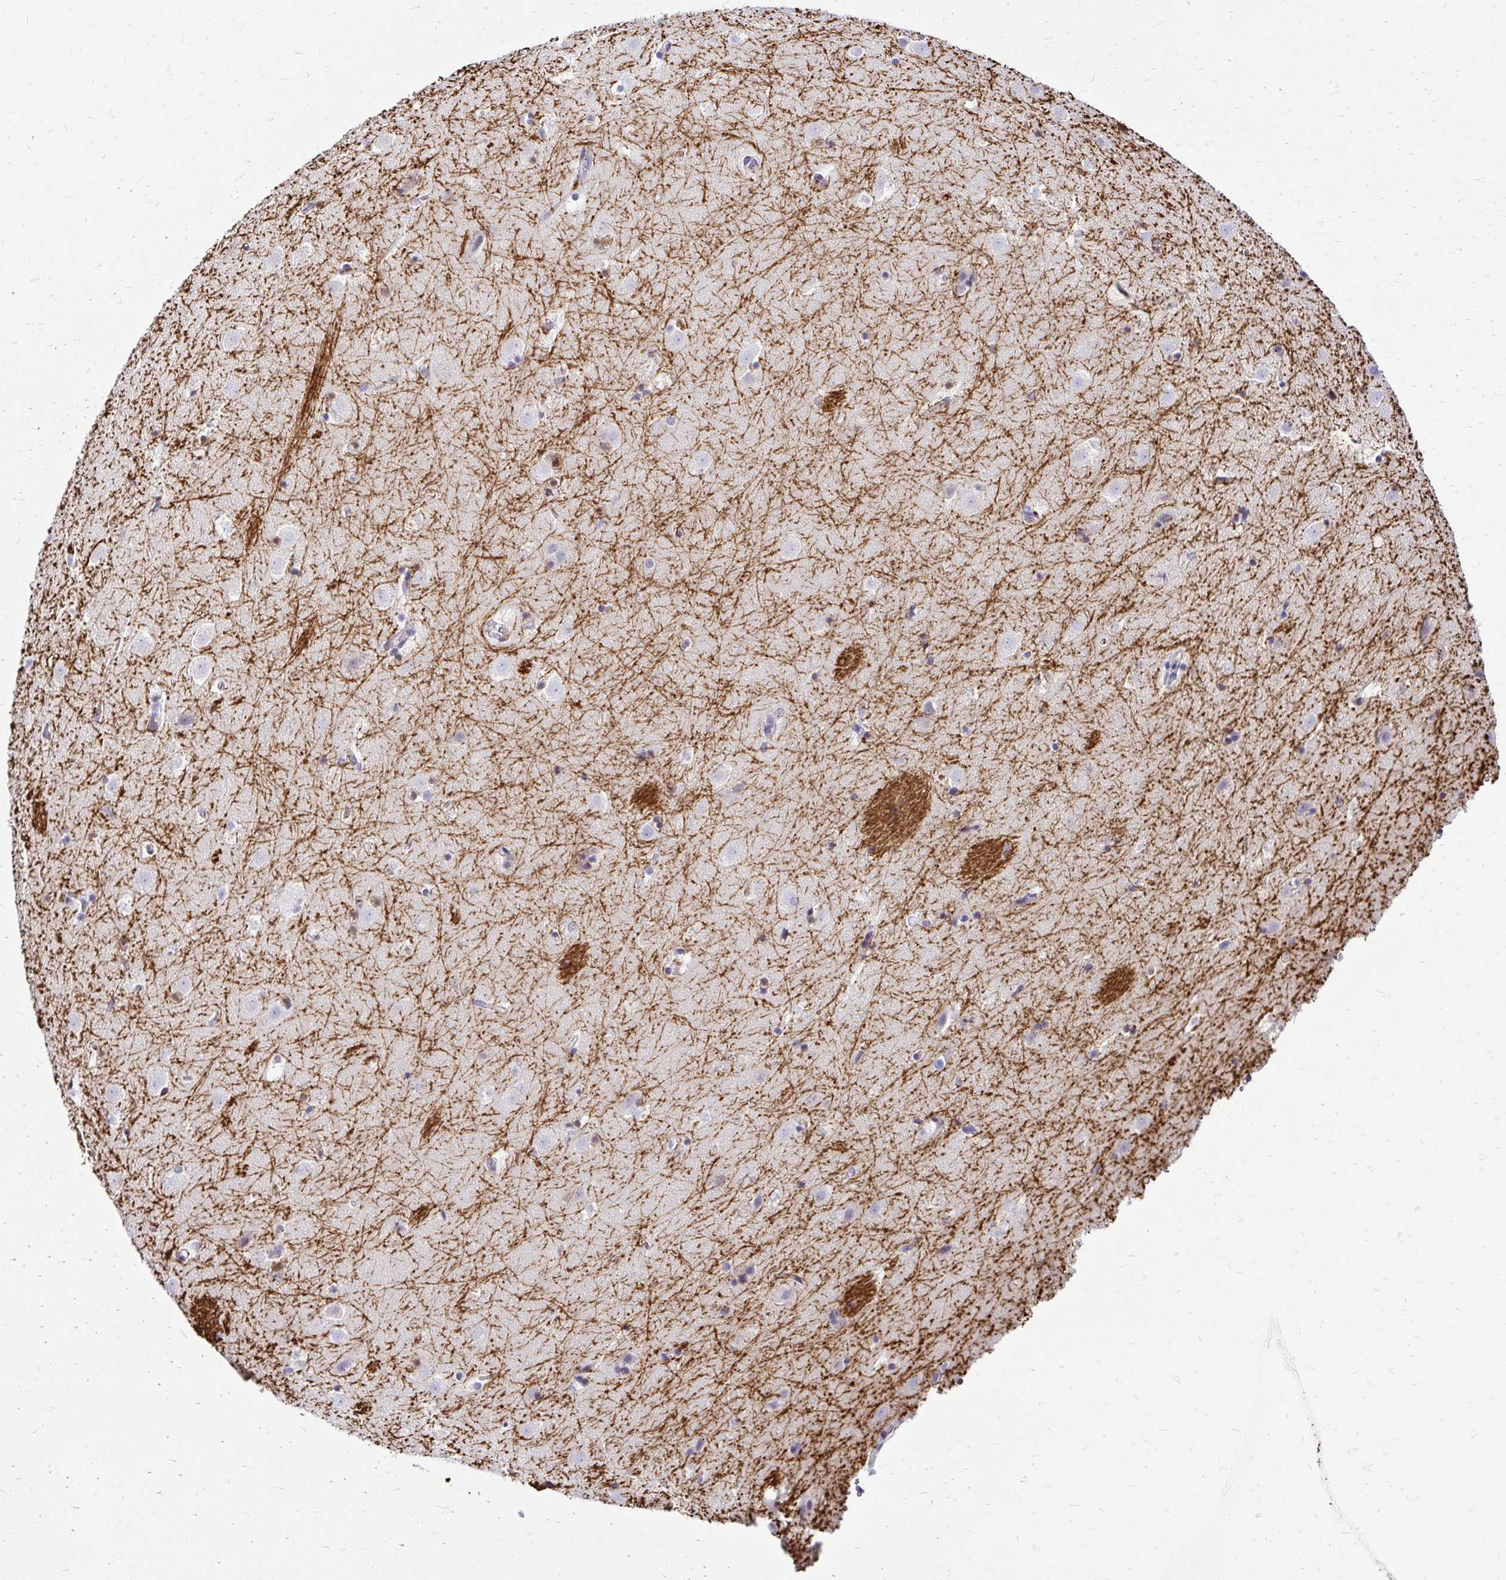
{"staining": {"intensity": "negative", "quantity": "none", "location": "none"}, "tissue": "caudate", "cell_type": "Glial cells", "image_type": "normal", "snomed": [{"axis": "morphology", "description": "Normal tissue, NOS"}, {"axis": "topography", "description": "Lateral ventricle wall"}], "caption": "Caudate was stained to show a protein in brown. There is no significant expression in glial cells. Brightfield microscopy of immunohistochemistry (IHC) stained with DAB (brown) and hematoxylin (blue), captured at high magnification.", "gene": "ZSWIM9", "patient": {"sex": "male", "age": 37}}